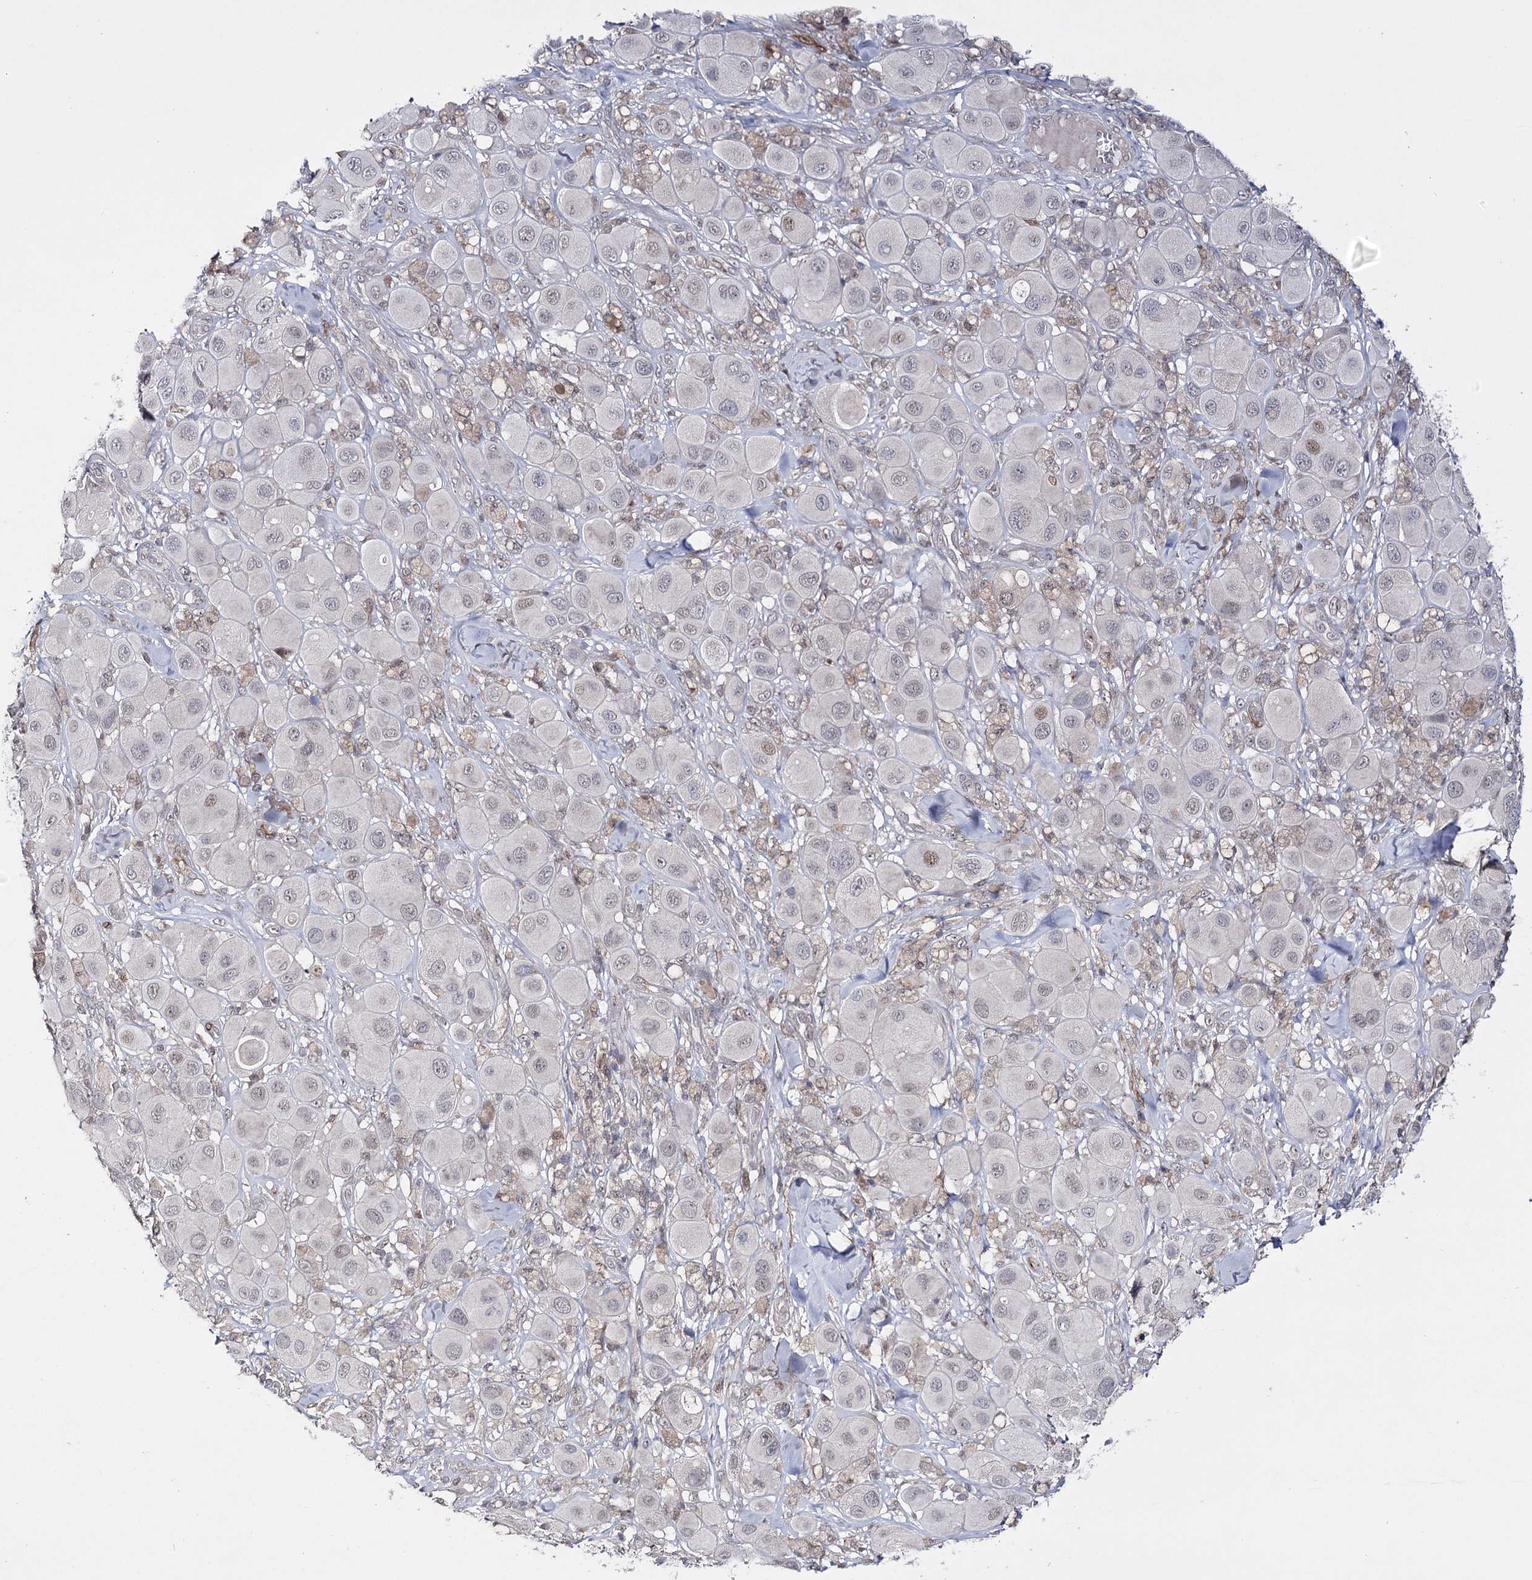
{"staining": {"intensity": "negative", "quantity": "none", "location": "none"}, "tissue": "melanoma", "cell_type": "Tumor cells", "image_type": "cancer", "snomed": [{"axis": "morphology", "description": "Malignant melanoma, Metastatic site"}, {"axis": "topography", "description": "Skin"}], "caption": "Immunohistochemical staining of melanoma reveals no significant positivity in tumor cells.", "gene": "HSD11B2", "patient": {"sex": "male", "age": 41}}